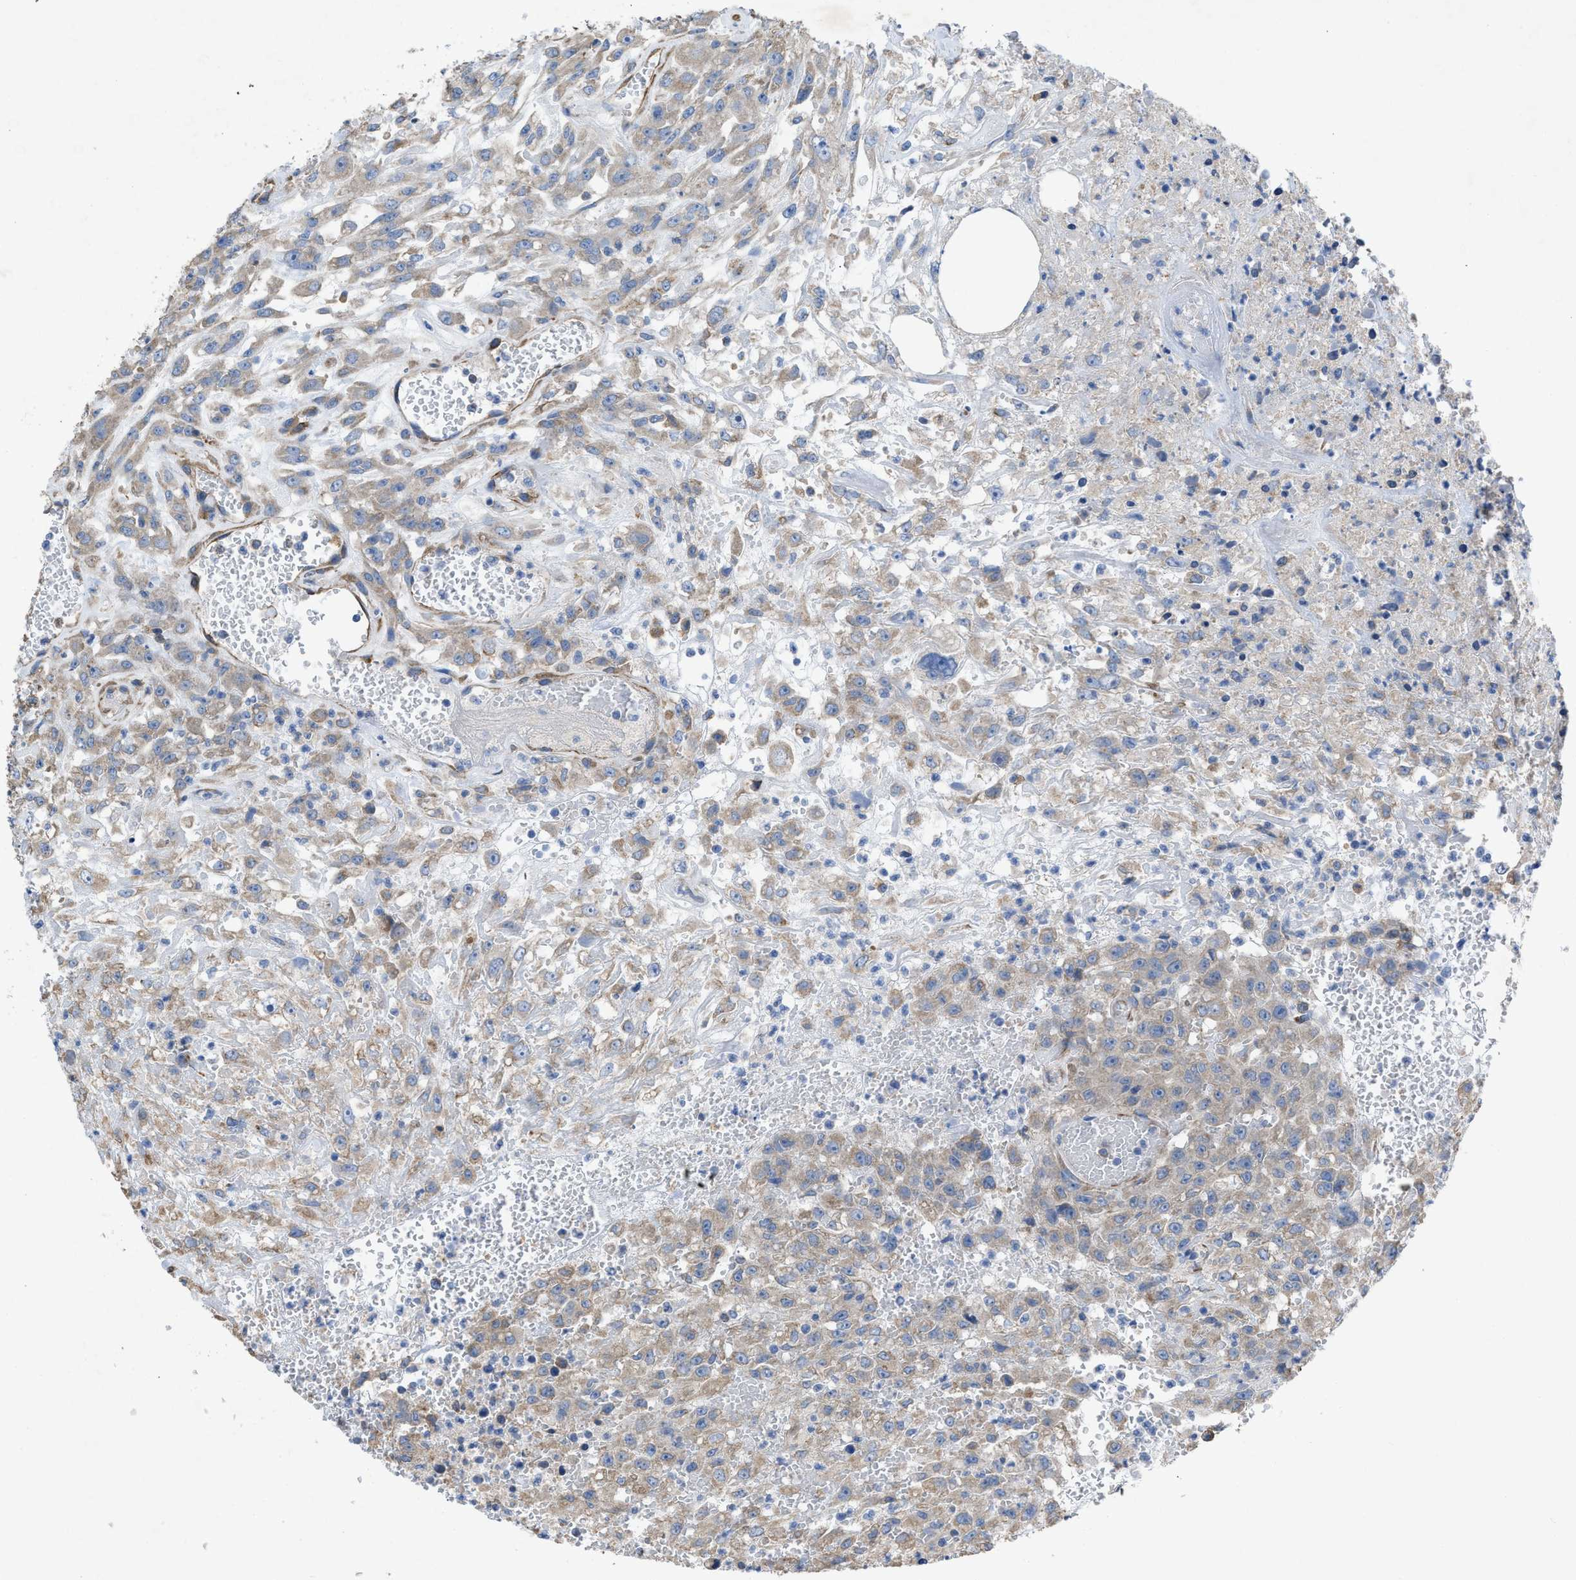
{"staining": {"intensity": "weak", "quantity": ">75%", "location": "cytoplasmic/membranous"}, "tissue": "urothelial cancer", "cell_type": "Tumor cells", "image_type": "cancer", "snomed": [{"axis": "morphology", "description": "Urothelial carcinoma, High grade"}, {"axis": "topography", "description": "Urinary bladder"}], "caption": "High-power microscopy captured an immunohistochemistry (IHC) histopathology image of urothelial cancer, revealing weak cytoplasmic/membranous positivity in approximately >75% of tumor cells. Using DAB (brown) and hematoxylin (blue) stains, captured at high magnification using brightfield microscopy.", "gene": "DOLPP1", "patient": {"sex": "male", "age": 46}}